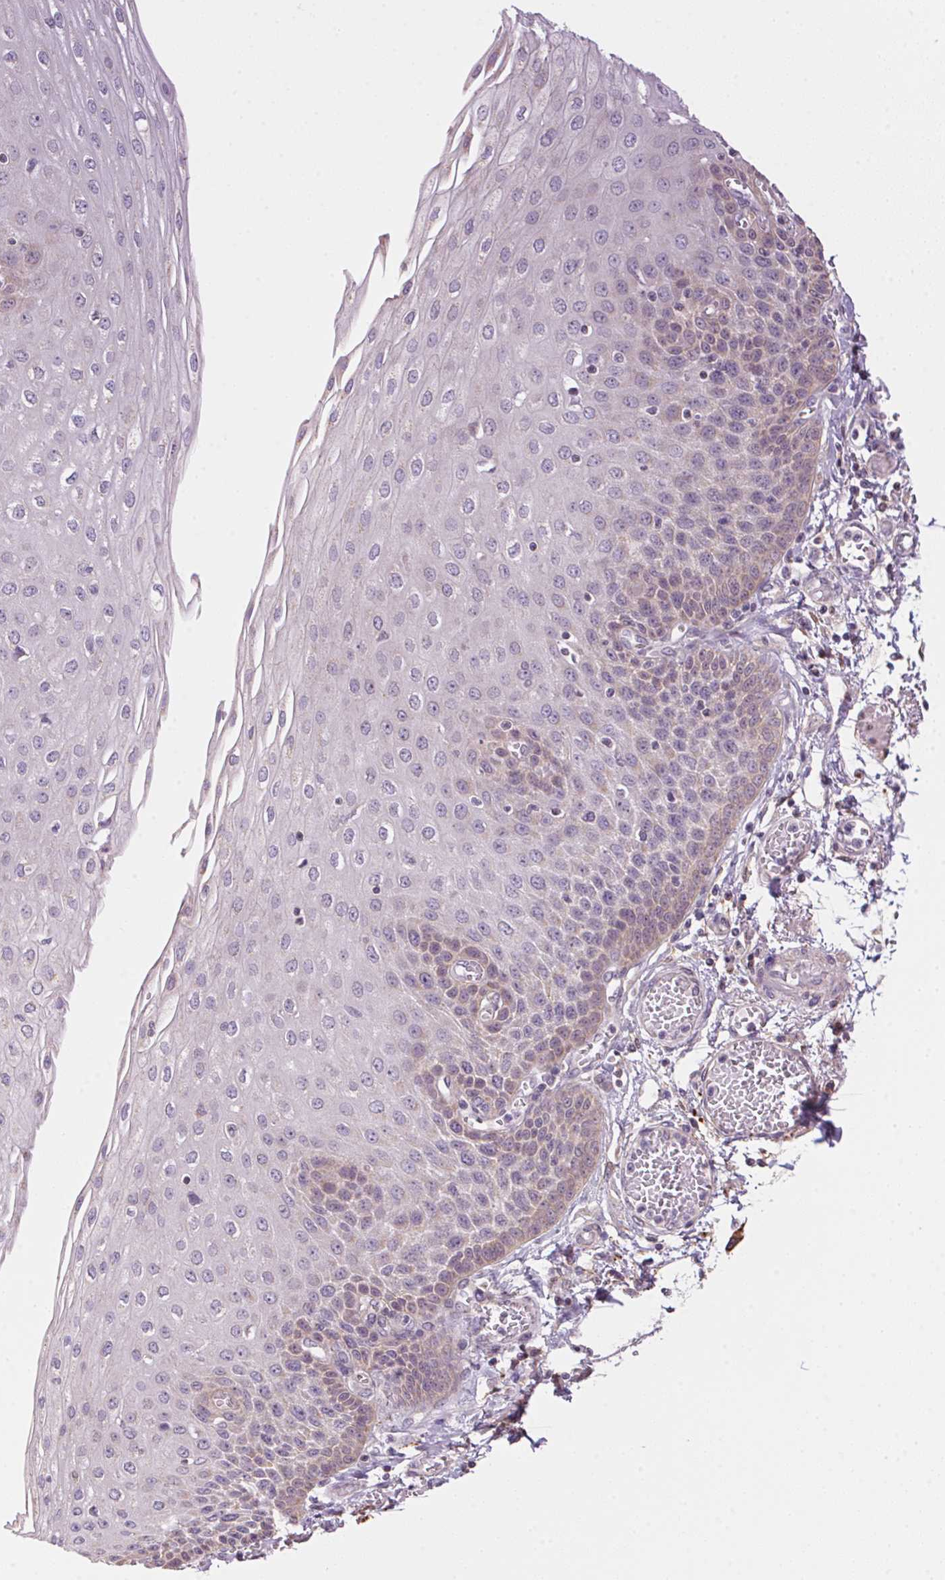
{"staining": {"intensity": "weak", "quantity": "25%-75%", "location": "cytoplasmic/membranous"}, "tissue": "esophagus", "cell_type": "Squamous epithelial cells", "image_type": "normal", "snomed": [{"axis": "morphology", "description": "Normal tissue, NOS"}, {"axis": "morphology", "description": "Adenocarcinoma, NOS"}, {"axis": "topography", "description": "Esophagus"}], "caption": "This photomicrograph shows immunohistochemistry staining of benign esophagus, with low weak cytoplasmic/membranous positivity in approximately 25%-75% of squamous epithelial cells.", "gene": "ADH5", "patient": {"sex": "male", "age": 81}}